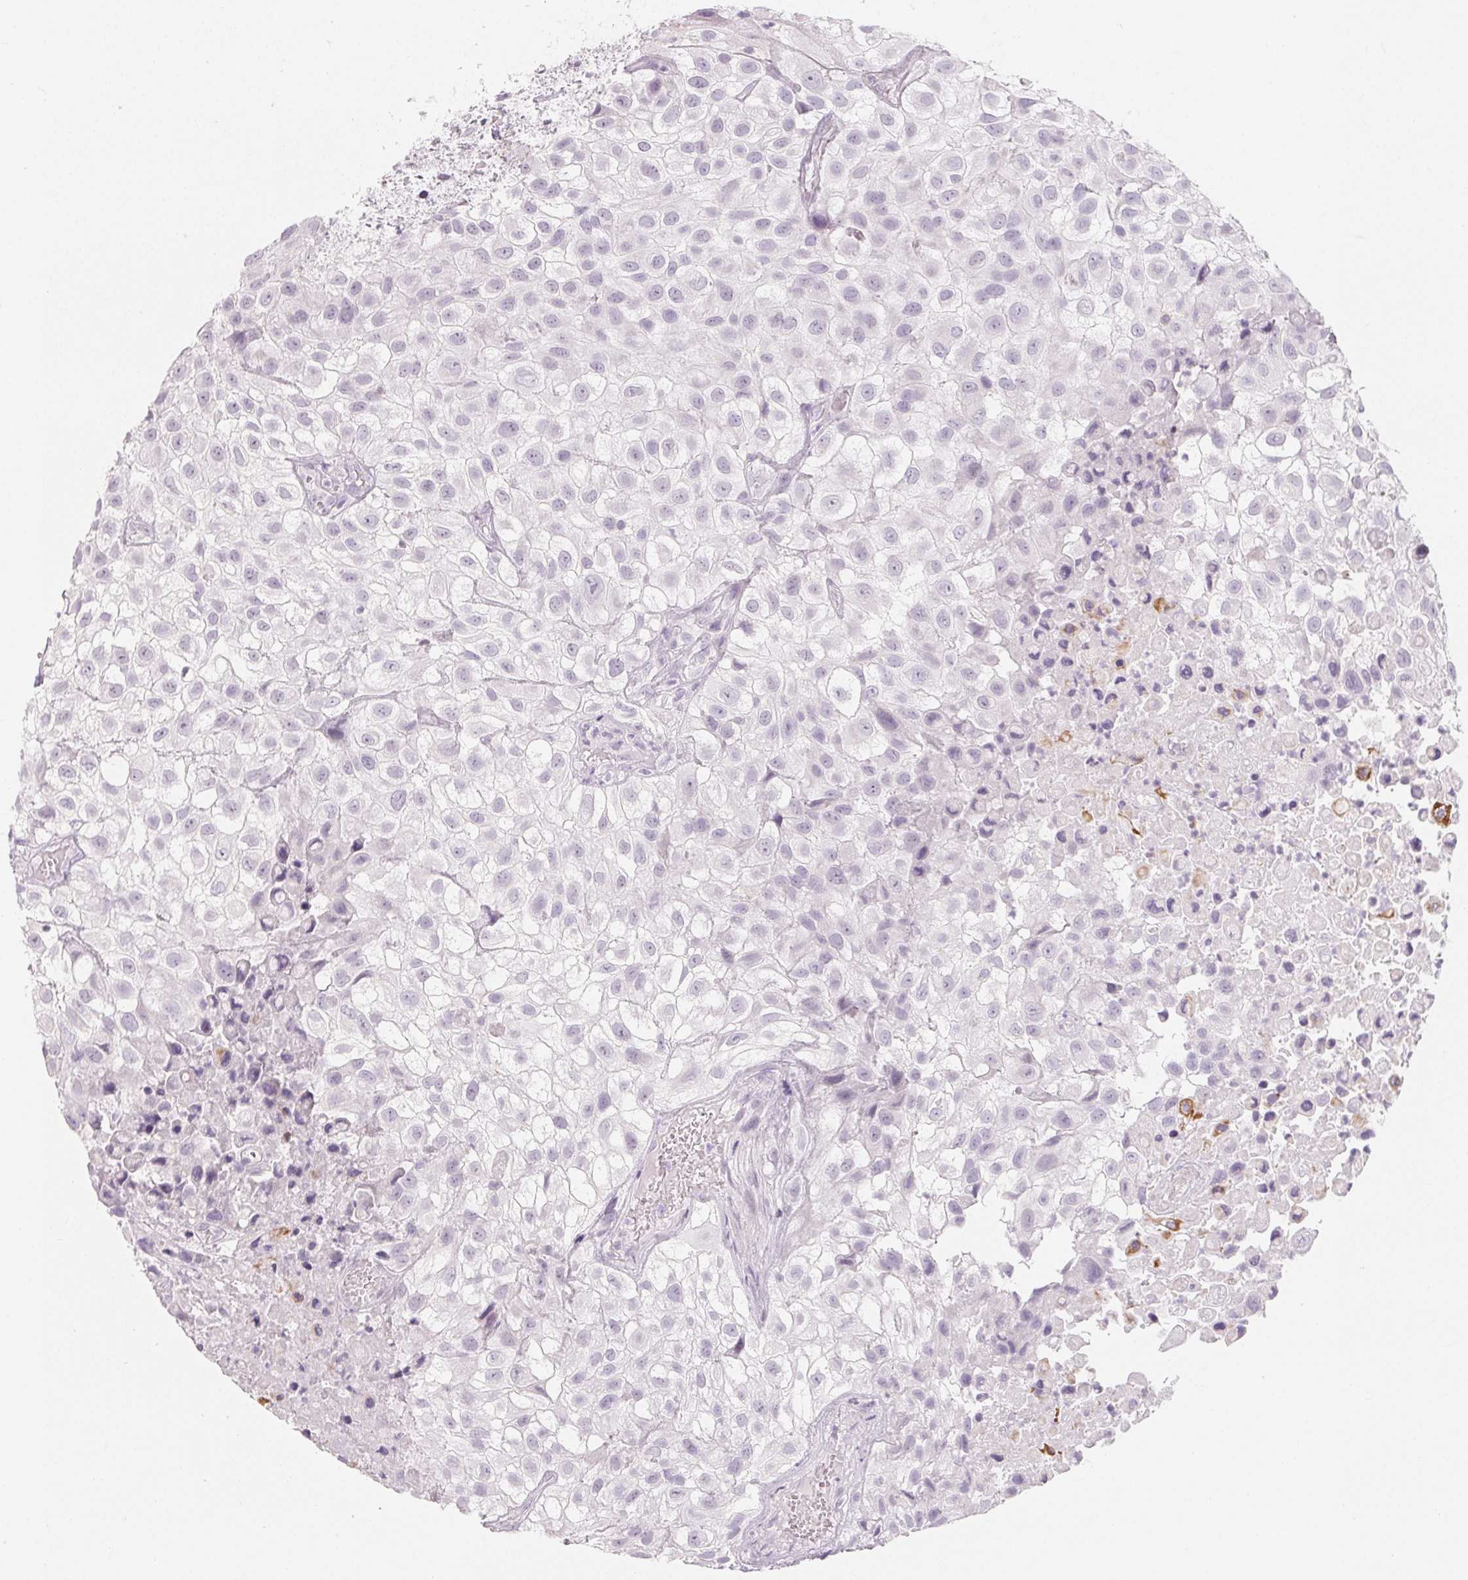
{"staining": {"intensity": "negative", "quantity": "none", "location": "none"}, "tissue": "urothelial cancer", "cell_type": "Tumor cells", "image_type": "cancer", "snomed": [{"axis": "morphology", "description": "Urothelial carcinoma, High grade"}, {"axis": "topography", "description": "Urinary bladder"}], "caption": "Immunohistochemistry of human urothelial carcinoma (high-grade) shows no expression in tumor cells. (DAB immunohistochemistry visualized using brightfield microscopy, high magnification).", "gene": "CD69", "patient": {"sex": "male", "age": 56}}